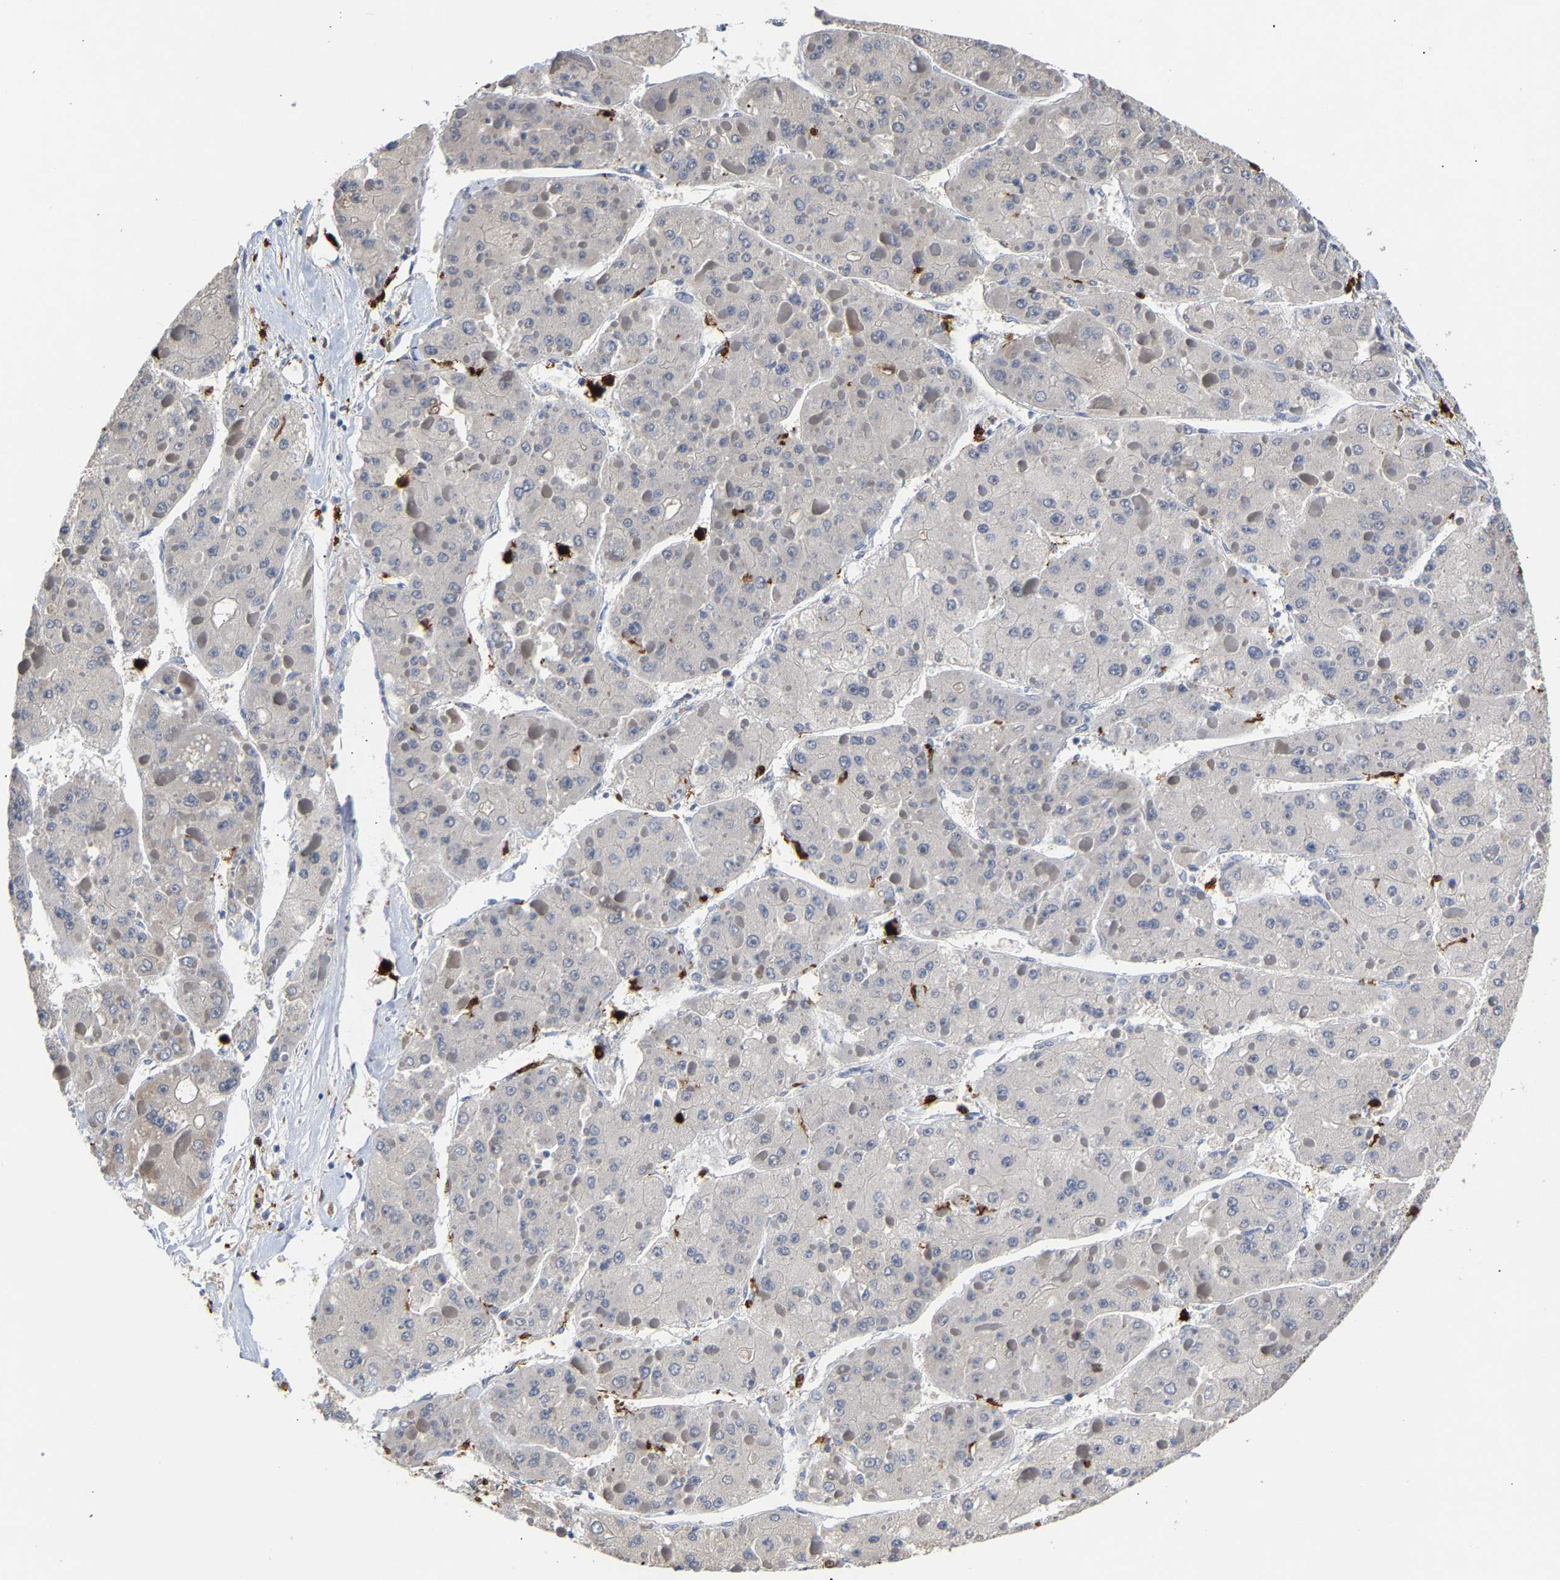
{"staining": {"intensity": "negative", "quantity": "none", "location": "none"}, "tissue": "liver cancer", "cell_type": "Tumor cells", "image_type": "cancer", "snomed": [{"axis": "morphology", "description": "Carcinoma, Hepatocellular, NOS"}, {"axis": "topography", "description": "Liver"}], "caption": "Immunohistochemistry micrograph of human liver hepatocellular carcinoma stained for a protein (brown), which displays no positivity in tumor cells. (DAB (3,3'-diaminobenzidine) immunohistochemistry (IHC) visualized using brightfield microscopy, high magnification).", "gene": "TDRD7", "patient": {"sex": "female", "age": 73}}